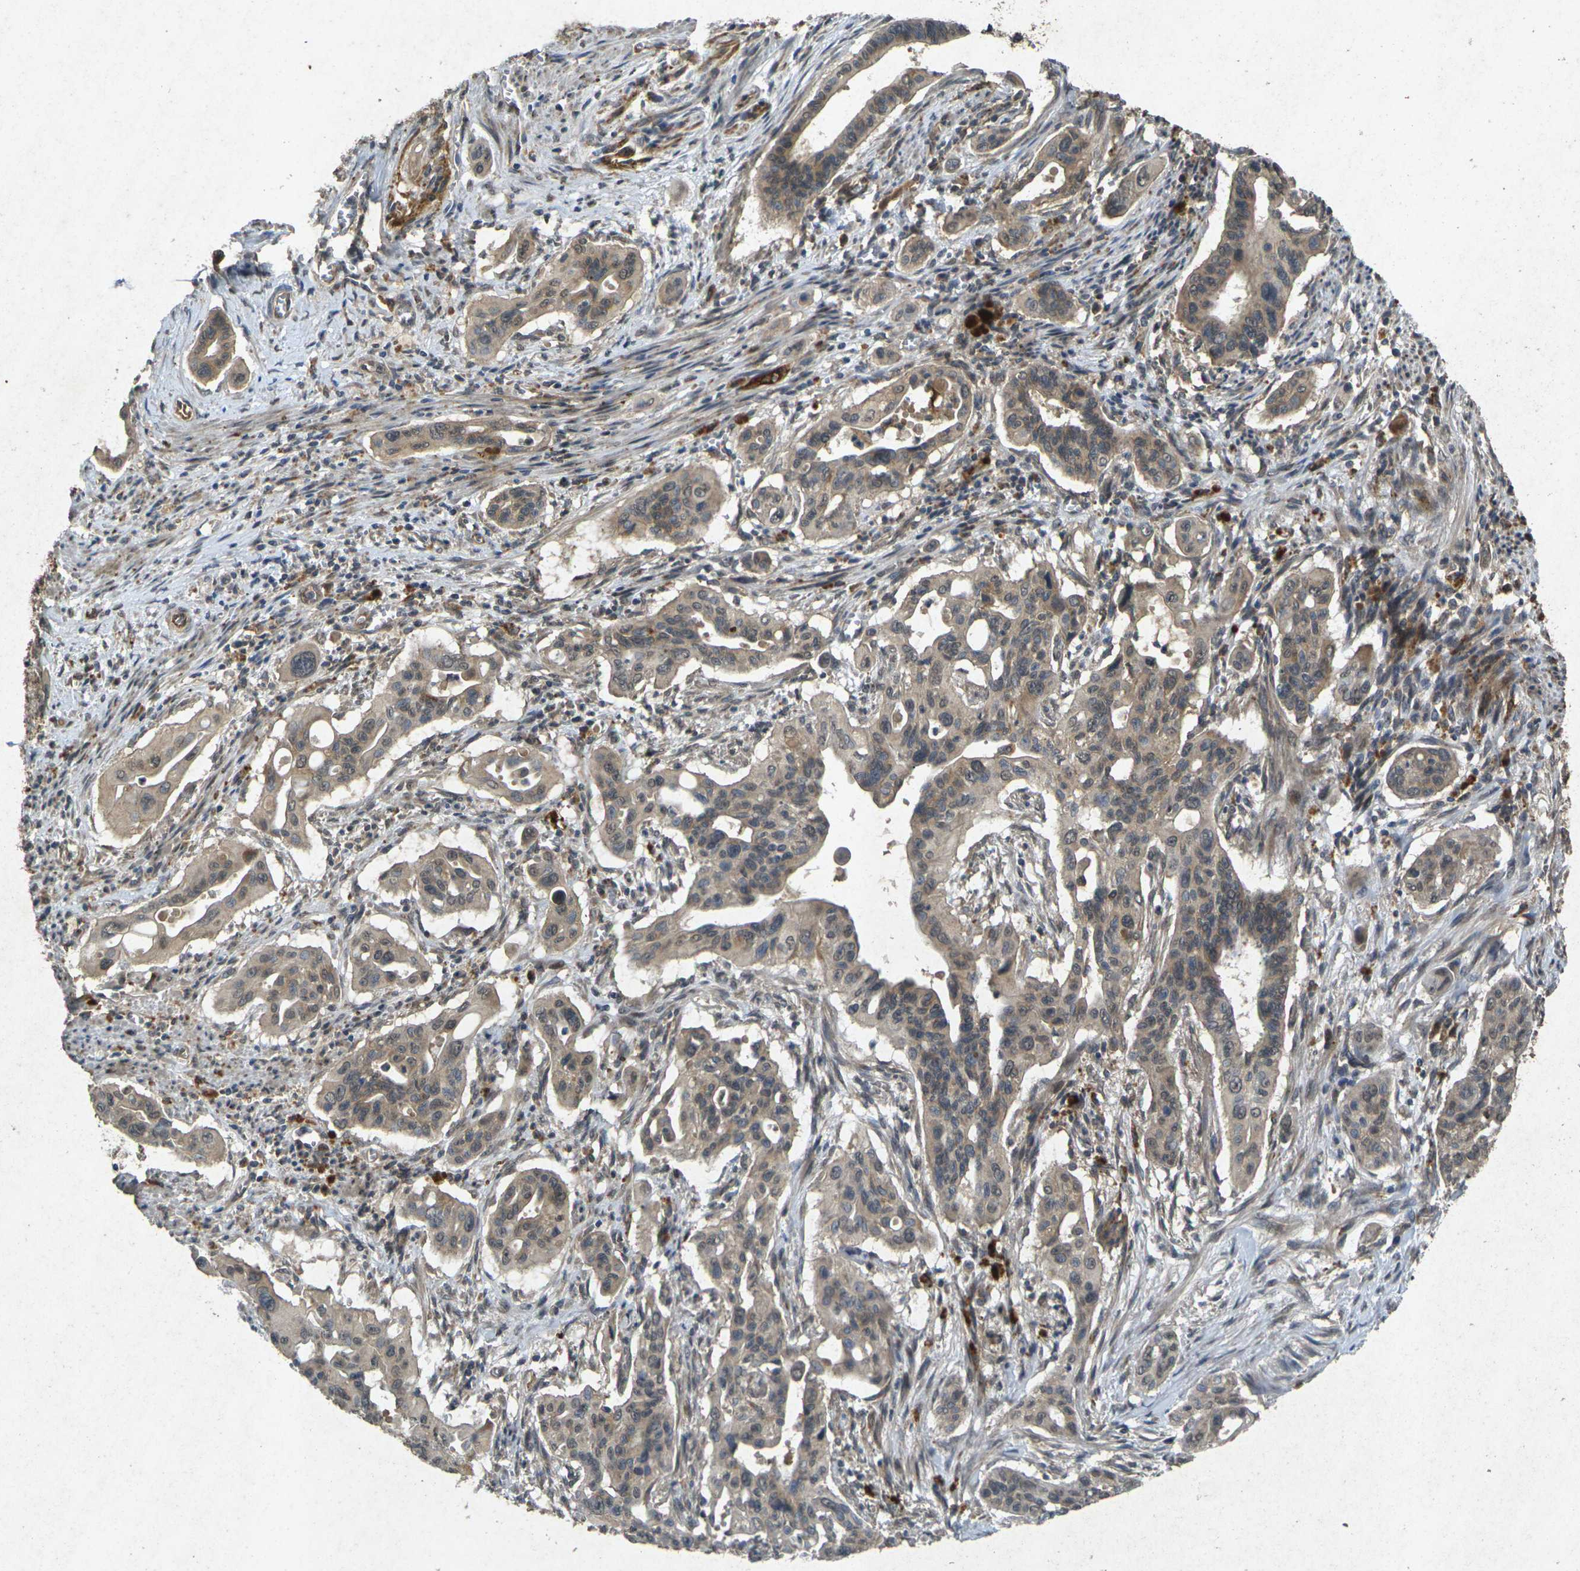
{"staining": {"intensity": "moderate", "quantity": ">75%", "location": "cytoplasmic/membranous"}, "tissue": "pancreatic cancer", "cell_type": "Tumor cells", "image_type": "cancer", "snomed": [{"axis": "morphology", "description": "Adenocarcinoma, NOS"}, {"axis": "topography", "description": "Pancreas"}], "caption": "Immunohistochemical staining of human pancreatic cancer (adenocarcinoma) displays medium levels of moderate cytoplasmic/membranous protein expression in about >75% of tumor cells.", "gene": "RGMA", "patient": {"sex": "male", "age": 77}}